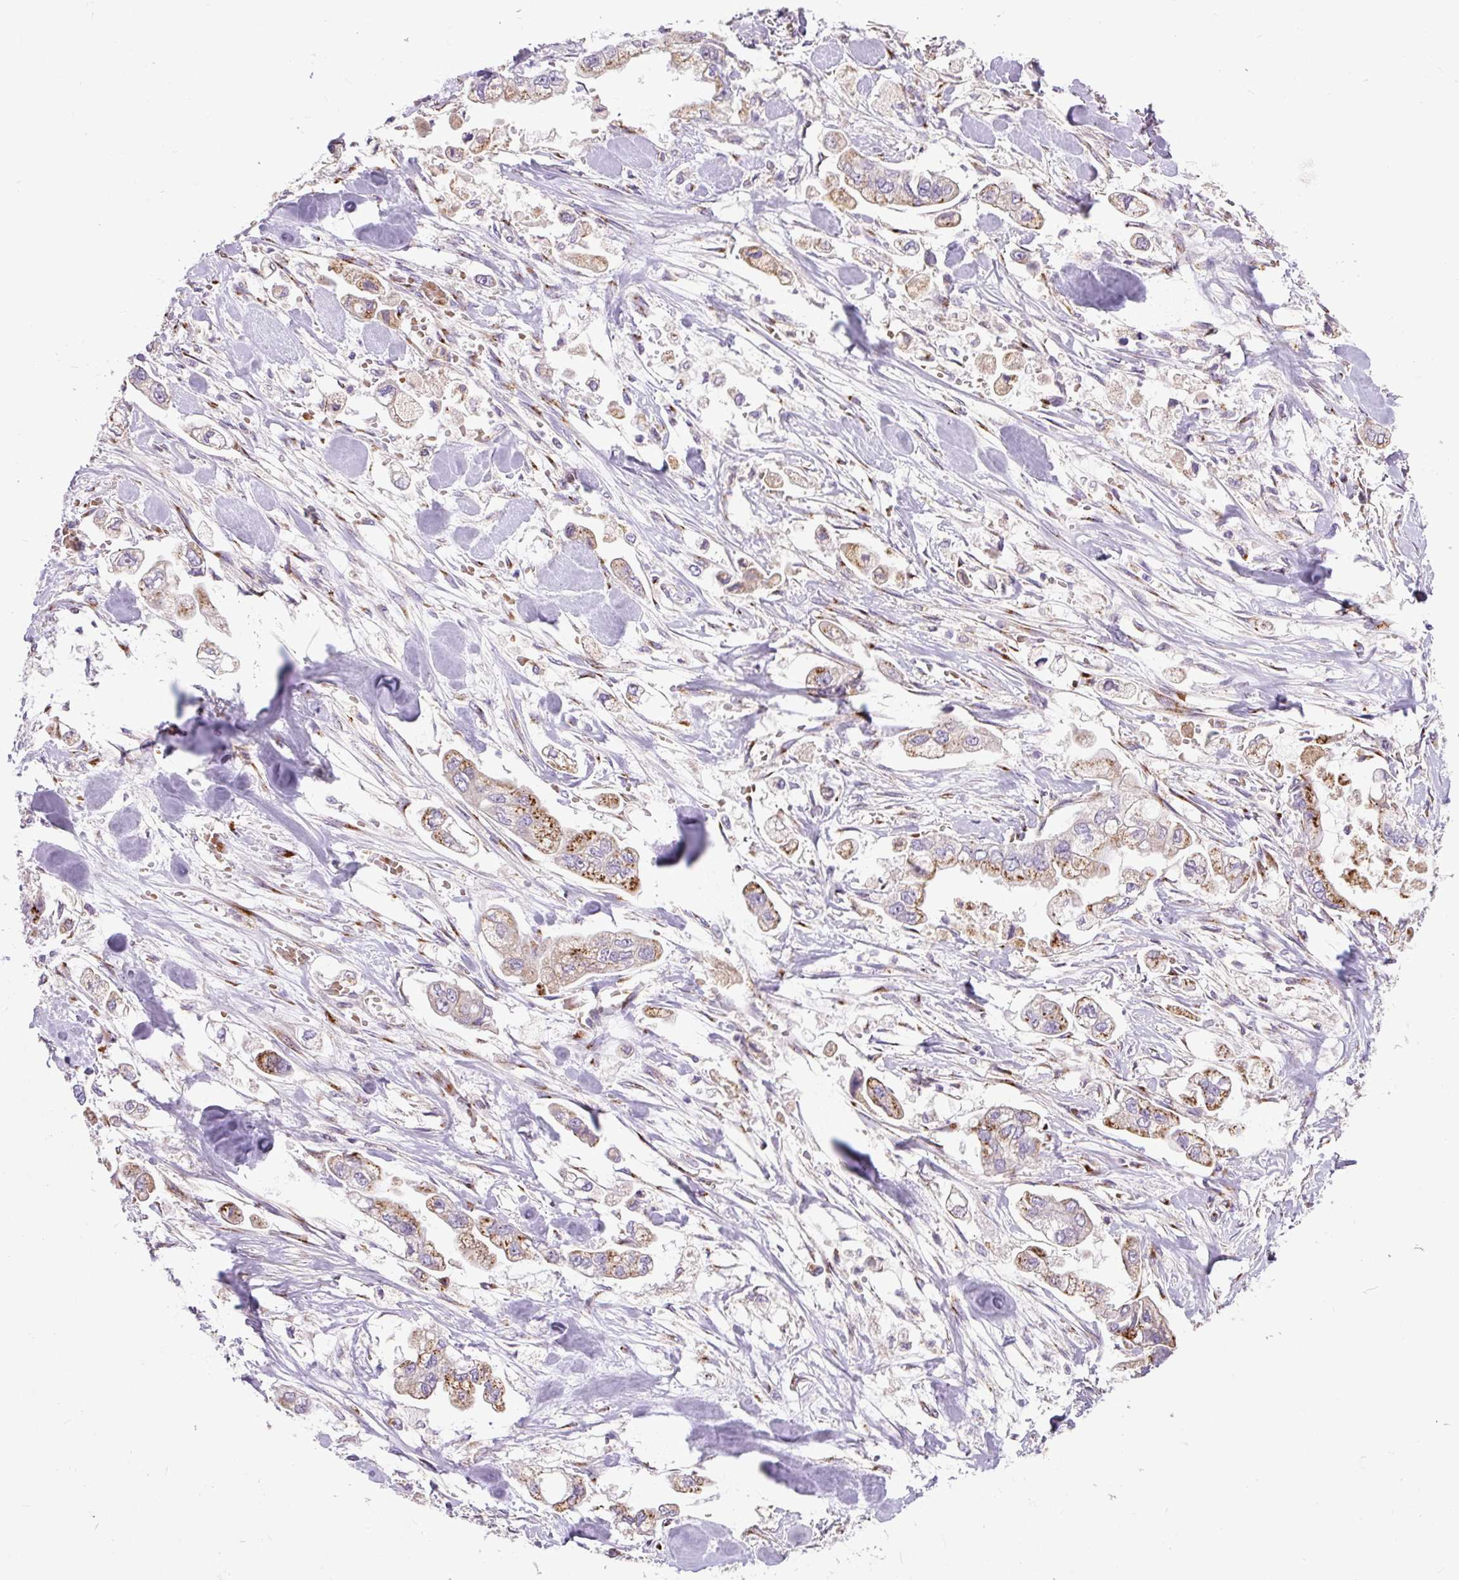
{"staining": {"intensity": "moderate", "quantity": ">75%", "location": "cytoplasmic/membranous"}, "tissue": "stomach cancer", "cell_type": "Tumor cells", "image_type": "cancer", "snomed": [{"axis": "morphology", "description": "Adenocarcinoma, NOS"}, {"axis": "topography", "description": "Stomach"}], "caption": "A brown stain labels moderate cytoplasmic/membranous staining of a protein in stomach adenocarcinoma tumor cells. The protein is stained brown, and the nuclei are stained in blue (DAB (3,3'-diaminobenzidine) IHC with brightfield microscopy, high magnification).", "gene": "MSMP", "patient": {"sex": "male", "age": 62}}